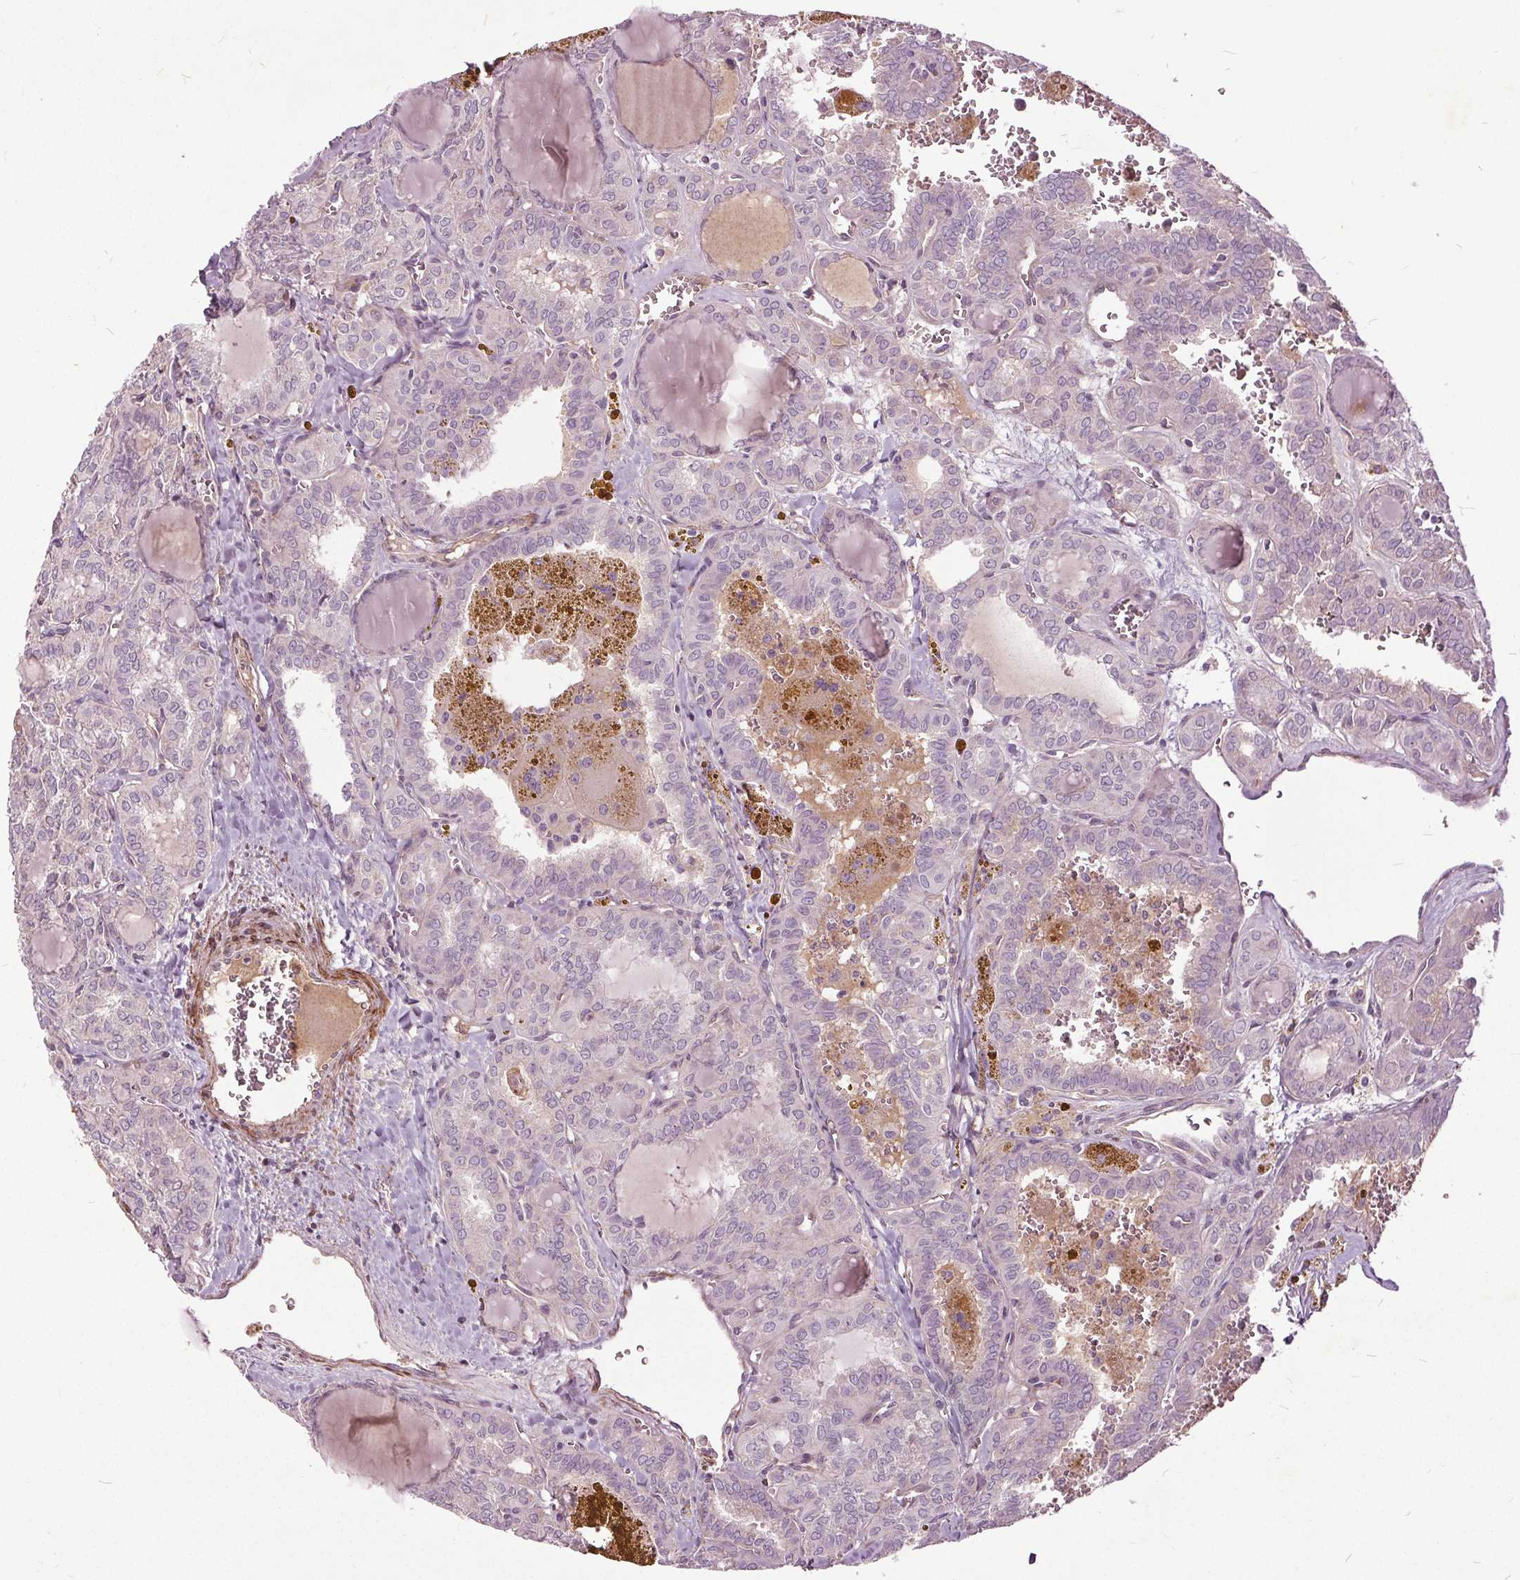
{"staining": {"intensity": "negative", "quantity": "none", "location": "none"}, "tissue": "thyroid cancer", "cell_type": "Tumor cells", "image_type": "cancer", "snomed": [{"axis": "morphology", "description": "Papillary adenocarcinoma, NOS"}, {"axis": "topography", "description": "Thyroid gland"}], "caption": "Tumor cells are negative for protein expression in human papillary adenocarcinoma (thyroid).", "gene": "PDGFD", "patient": {"sex": "female", "age": 41}}